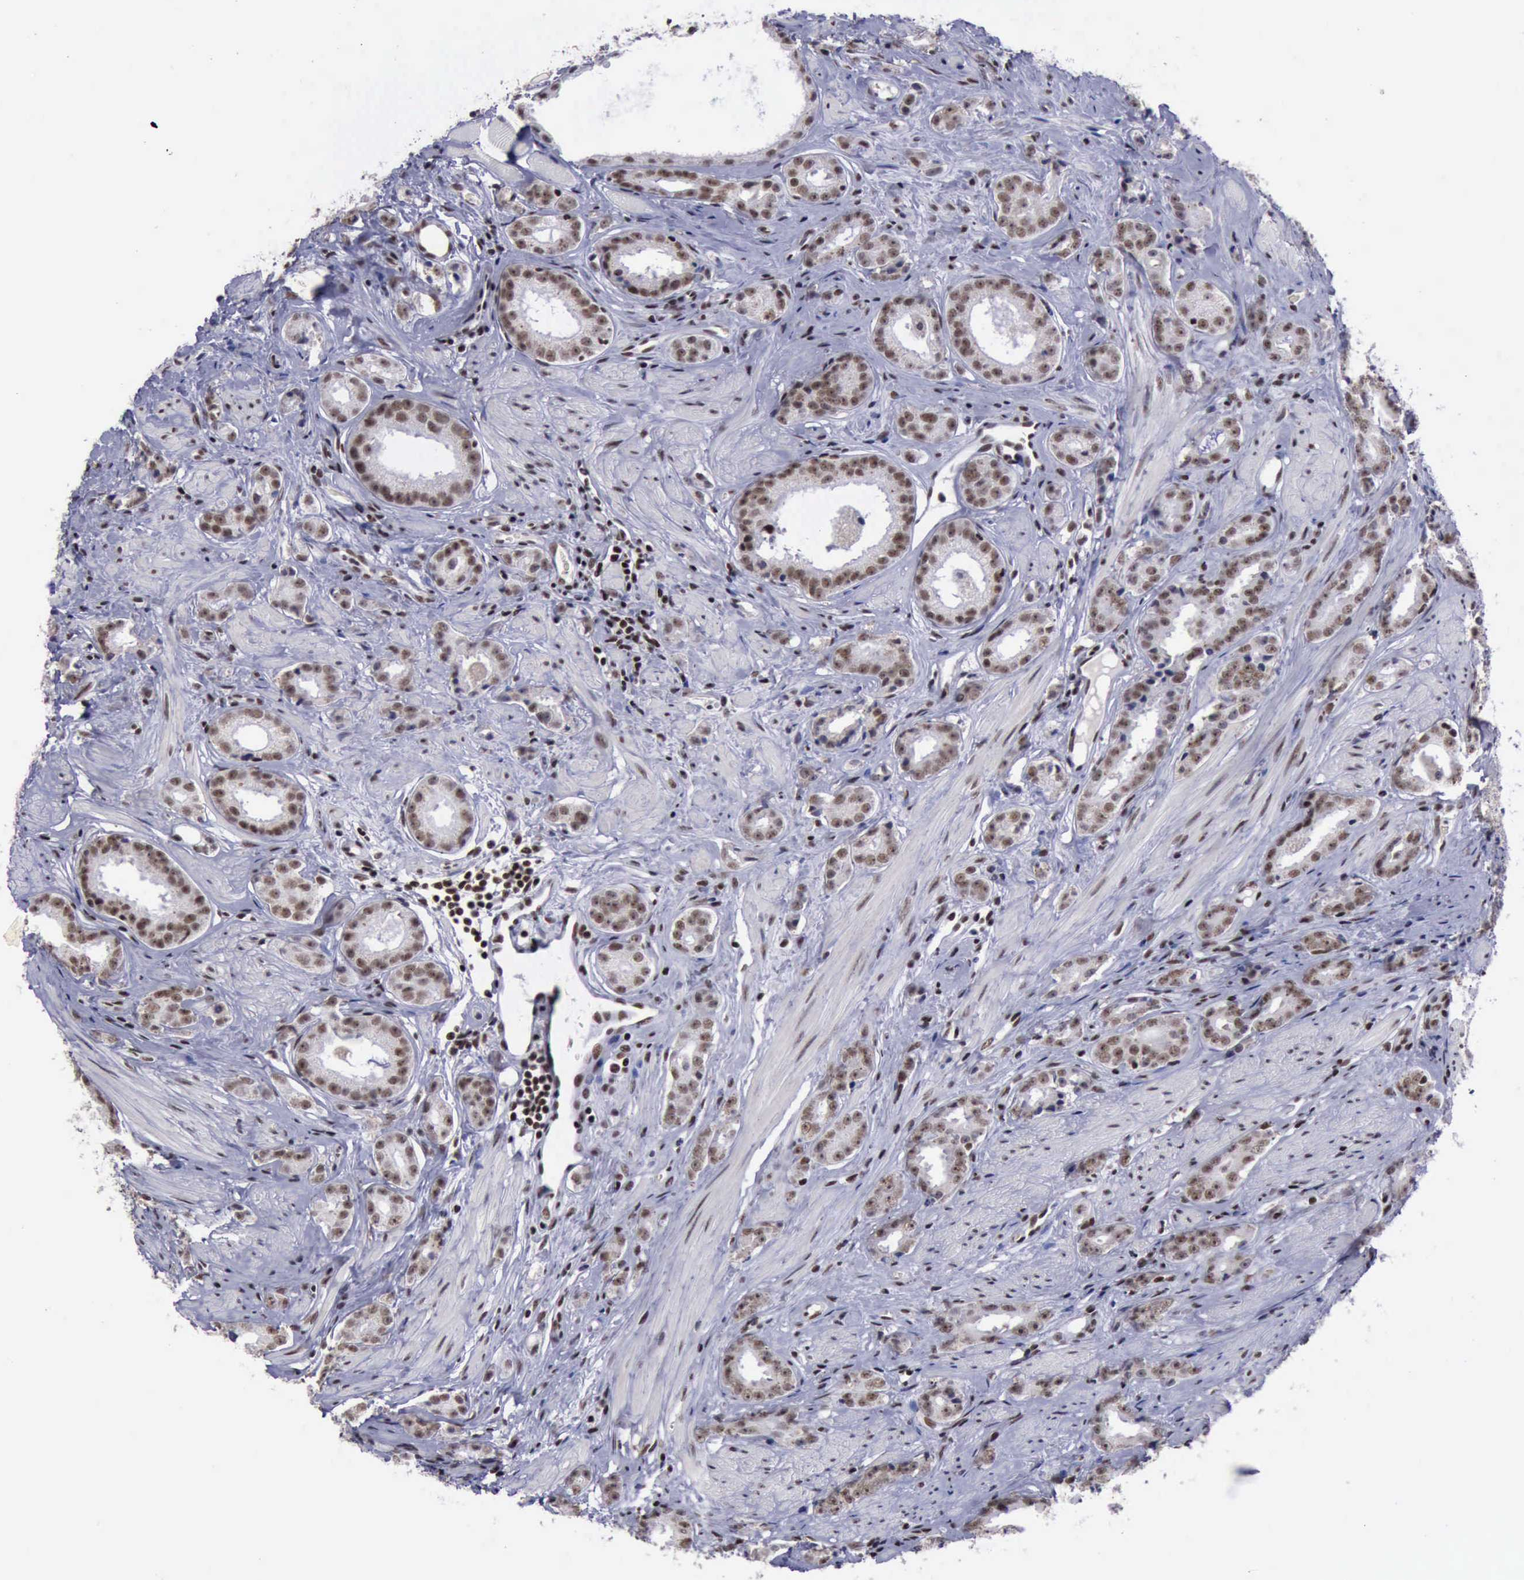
{"staining": {"intensity": "moderate", "quantity": "25%-75%", "location": "nuclear"}, "tissue": "prostate cancer", "cell_type": "Tumor cells", "image_type": "cancer", "snomed": [{"axis": "morphology", "description": "Adenocarcinoma, Medium grade"}, {"axis": "topography", "description": "Prostate"}], "caption": "Brown immunohistochemical staining in prostate cancer (adenocarcinoma (medium-grade)) shows moderate nuclear staining in about 25%-75% of tumor cells.", "gene": "YY1", "patient": {"sex": "male", "age": 53}}